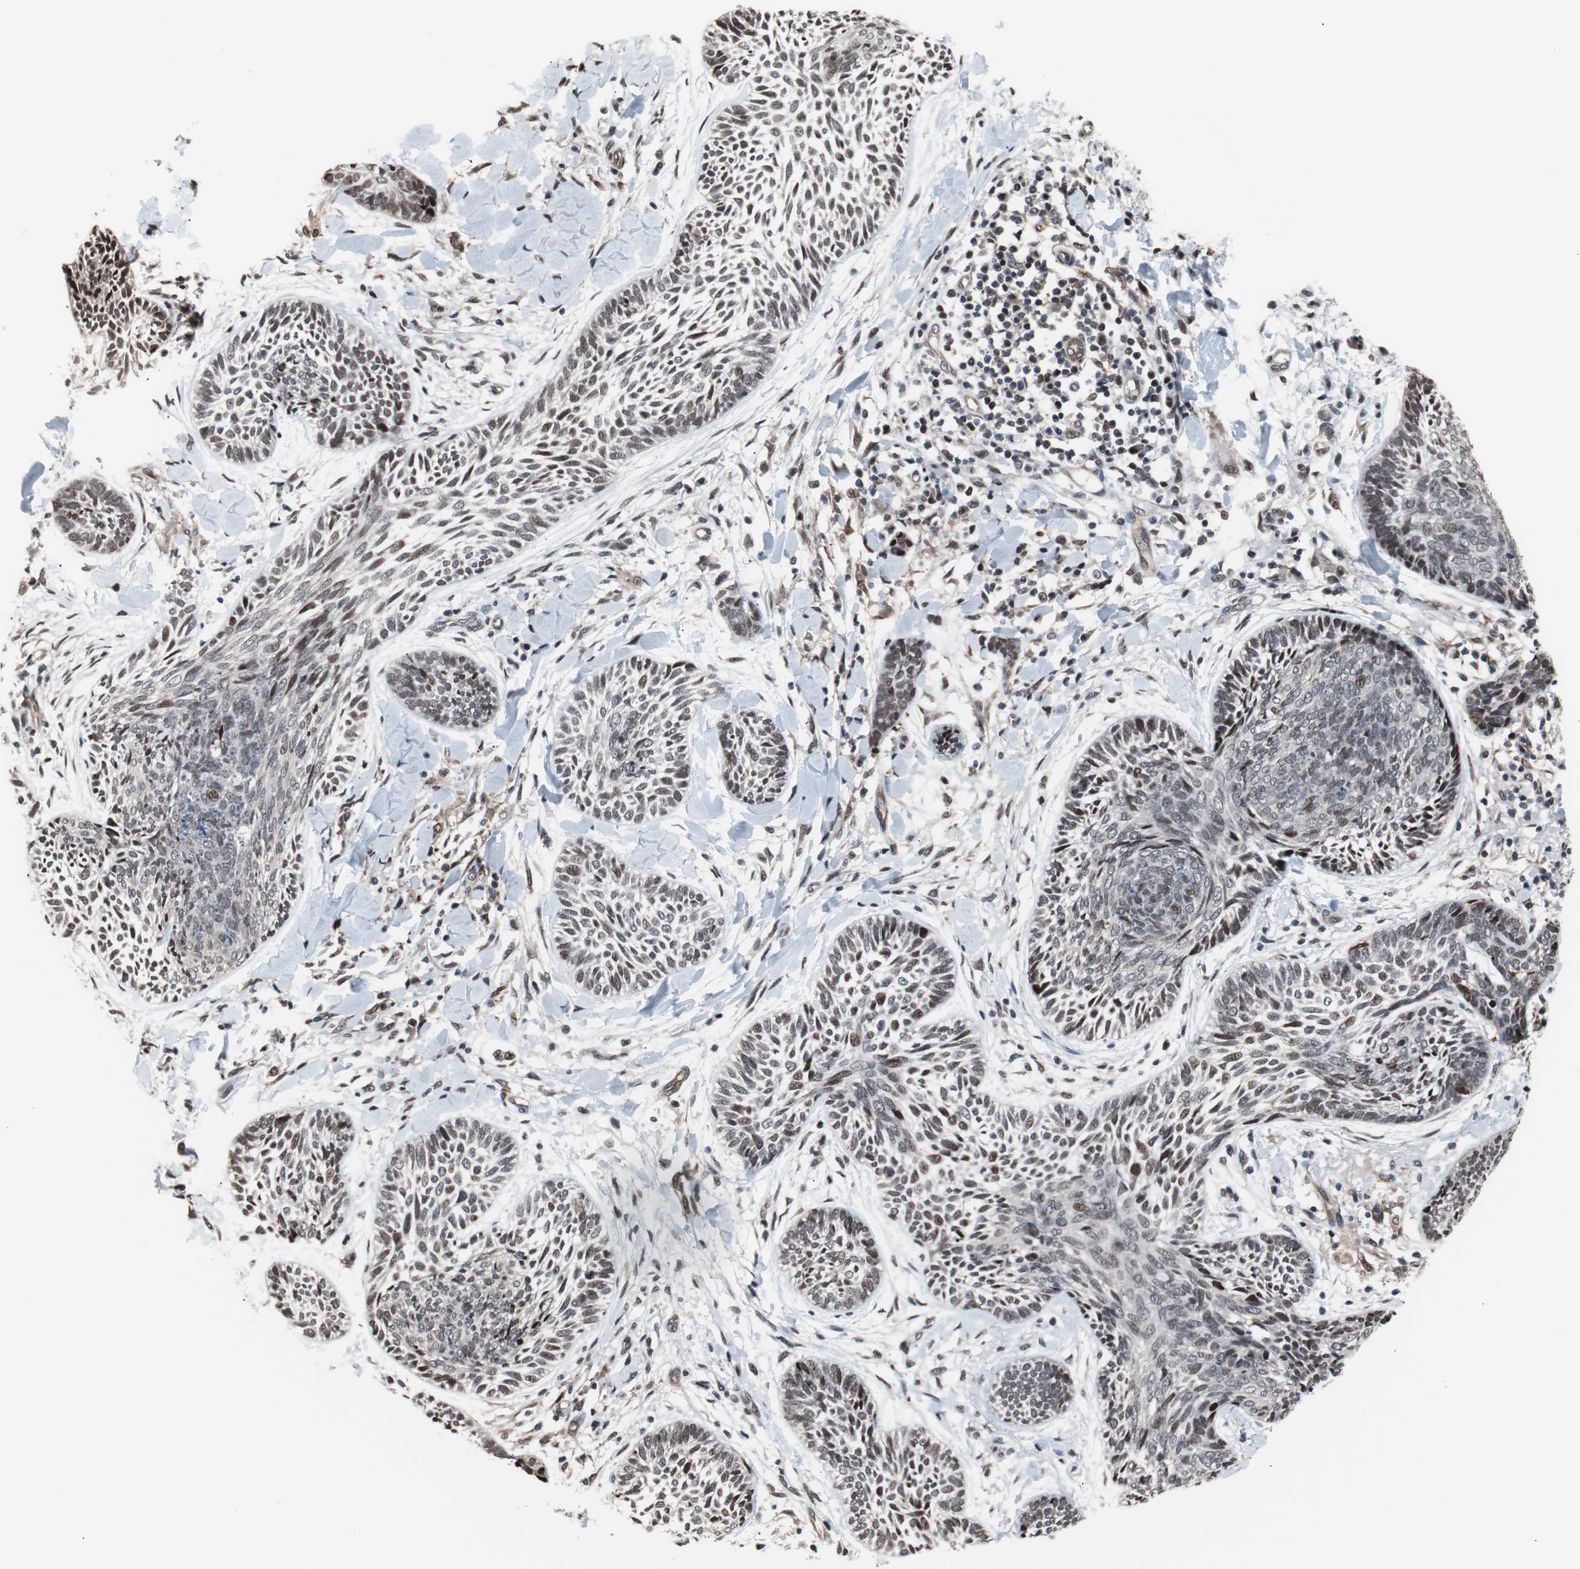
{"staining": {"intensity": "moderate", "quantity": "25%-75%", "location": "nuclear"}, "tissue": "skin cancer", "cell_type": "Tumor cells", "image_type": "cancer", "snomed": [{"axis": "morphology", "description": "Papilloma, NOS"}, {"axis": "morphology", "description": "Basal cell carcinoma"}, {"axis": "topography", "description": "Skin"}], "caption": "Tumor cells reveal moderate nuclear positivity in approximately 25%-75% of cells in skin basal cell carcinoma.", "gene": "POGZ", "patient": {"sex": "male", "age": 87}}